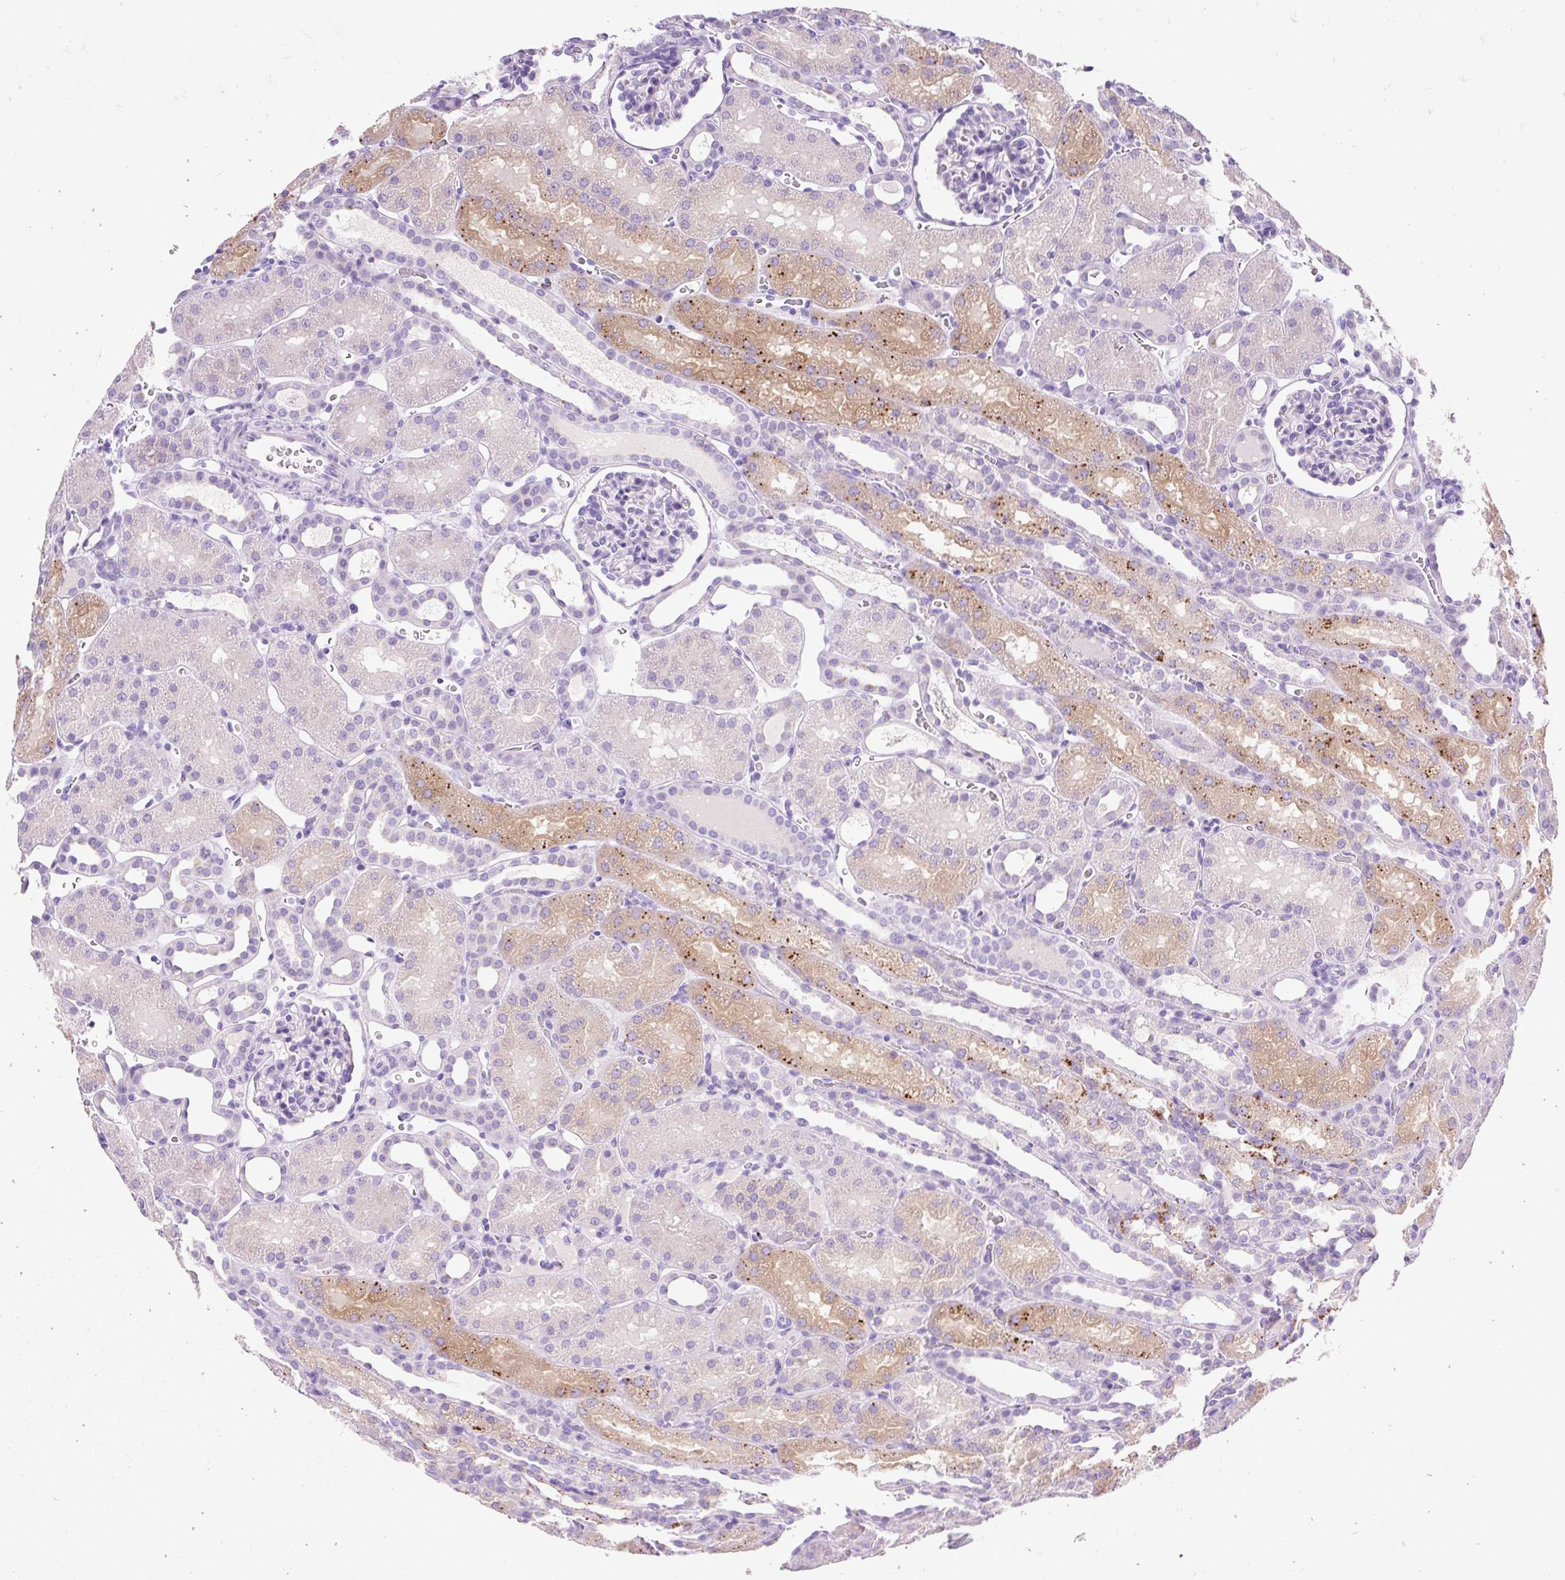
{"staining": {"intensity": "negative", "quantity": "none", "location": "none"}, "tissue": "kidney", "cell_type": "Cells in glomeruli", "image_type": "normal", "snomed": [{"axis": "morphology", "description": "Normal tissue, NOS"}, {"axis": "topography", "description": "Kidney"}], "caption": "Immunohistochemical staining of unremarkable kidney demonstrates no significant staining in cells in glomeruli.", "gene": "HEXB", "patient": {"sex": "male", "age": 2}}